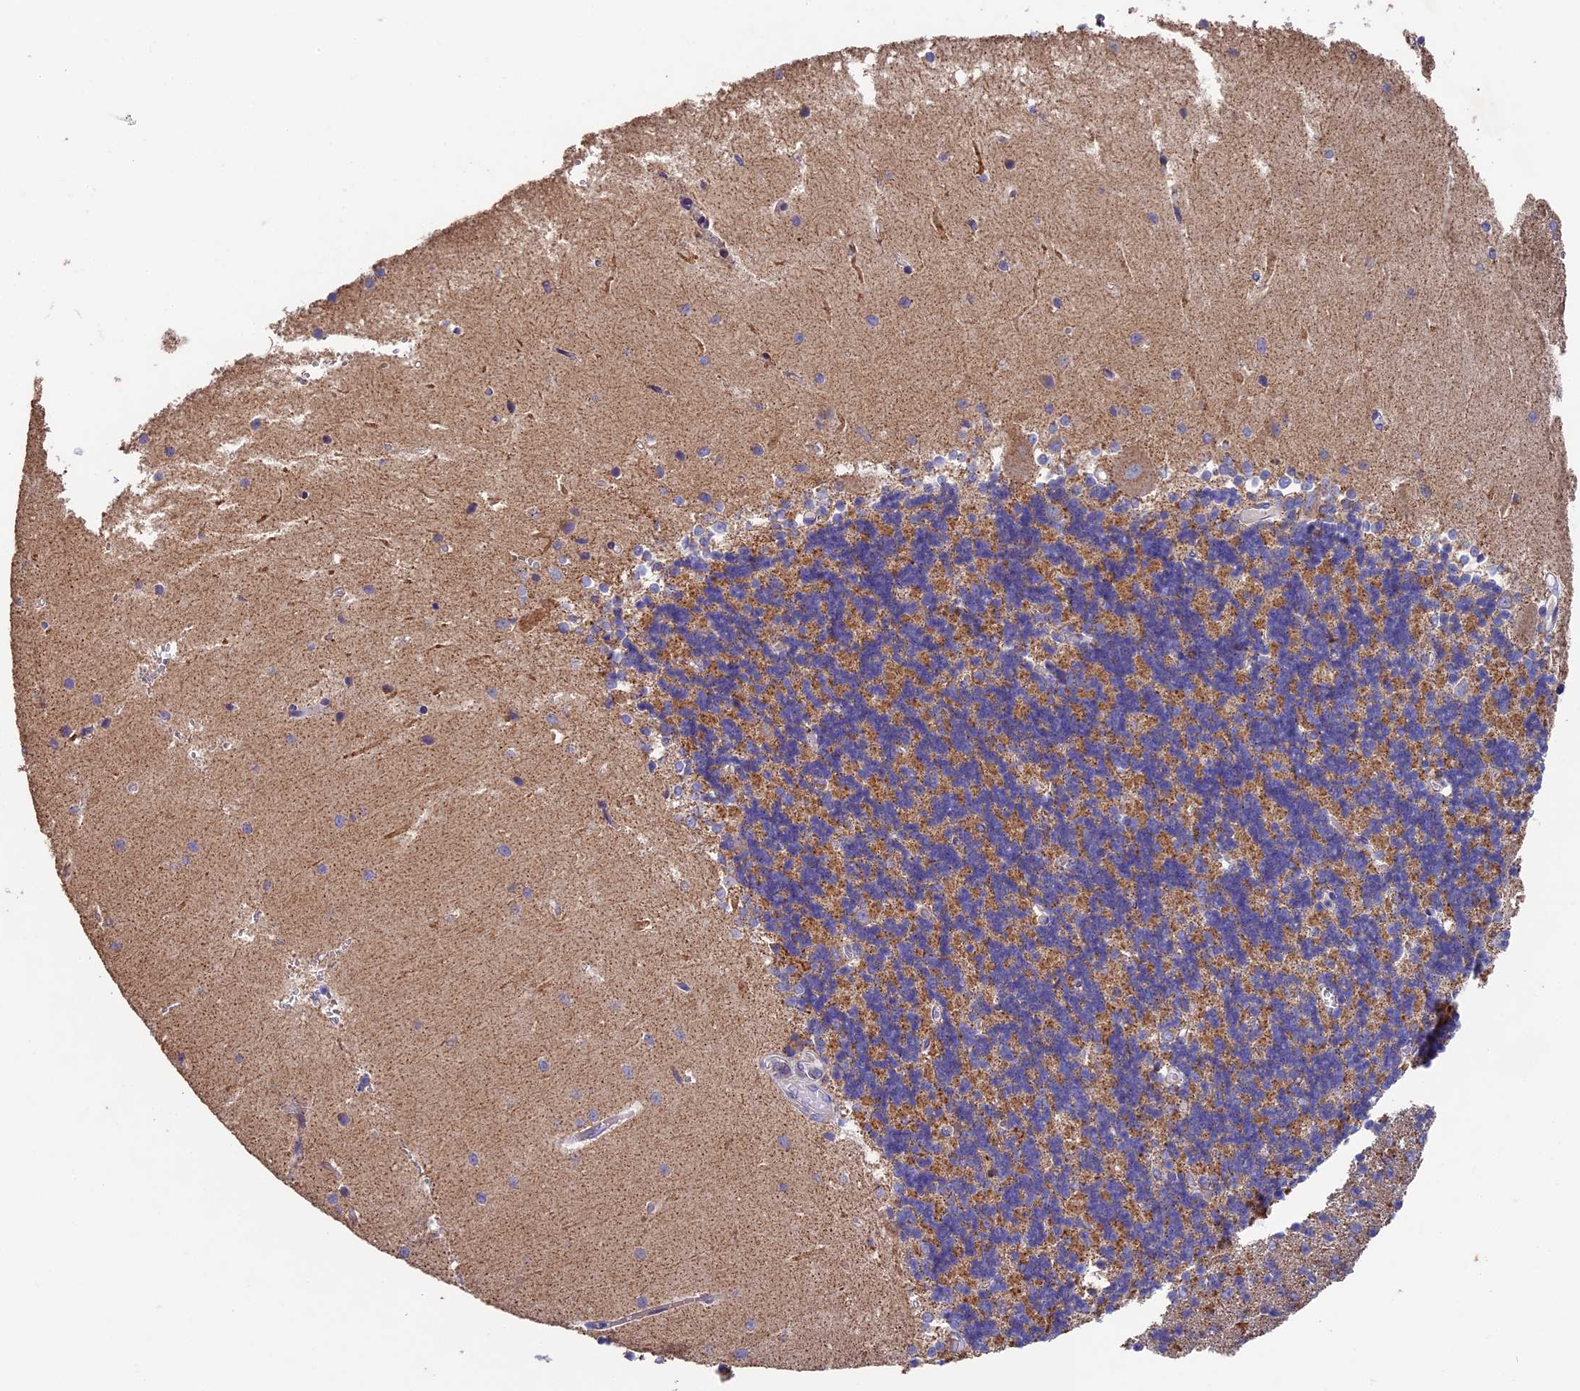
{"staining": {"intensity": "moderate", "quantity": ">75%", "location": "cytoplasmic/membranous"}, "tissue": "cerebellum", "cell_type": "Cells in granular layer", "image_type": "normal", "snomed": [{"axis": "morphology", "description": "Normal tissue, NOS"}, {"axis": "topography", "description": "Cerebellum"}], "caption": "Brown immunohistochemical staining in normal human cerebellum shows moderate cytoplasmic/membranous expression in about >75% of cells in granular layer. (DAB IHC, brown staining for protein, blue staining for nuclei).", "gene": "ADAT1", "patient": {"sex": "male", "age": 37}}